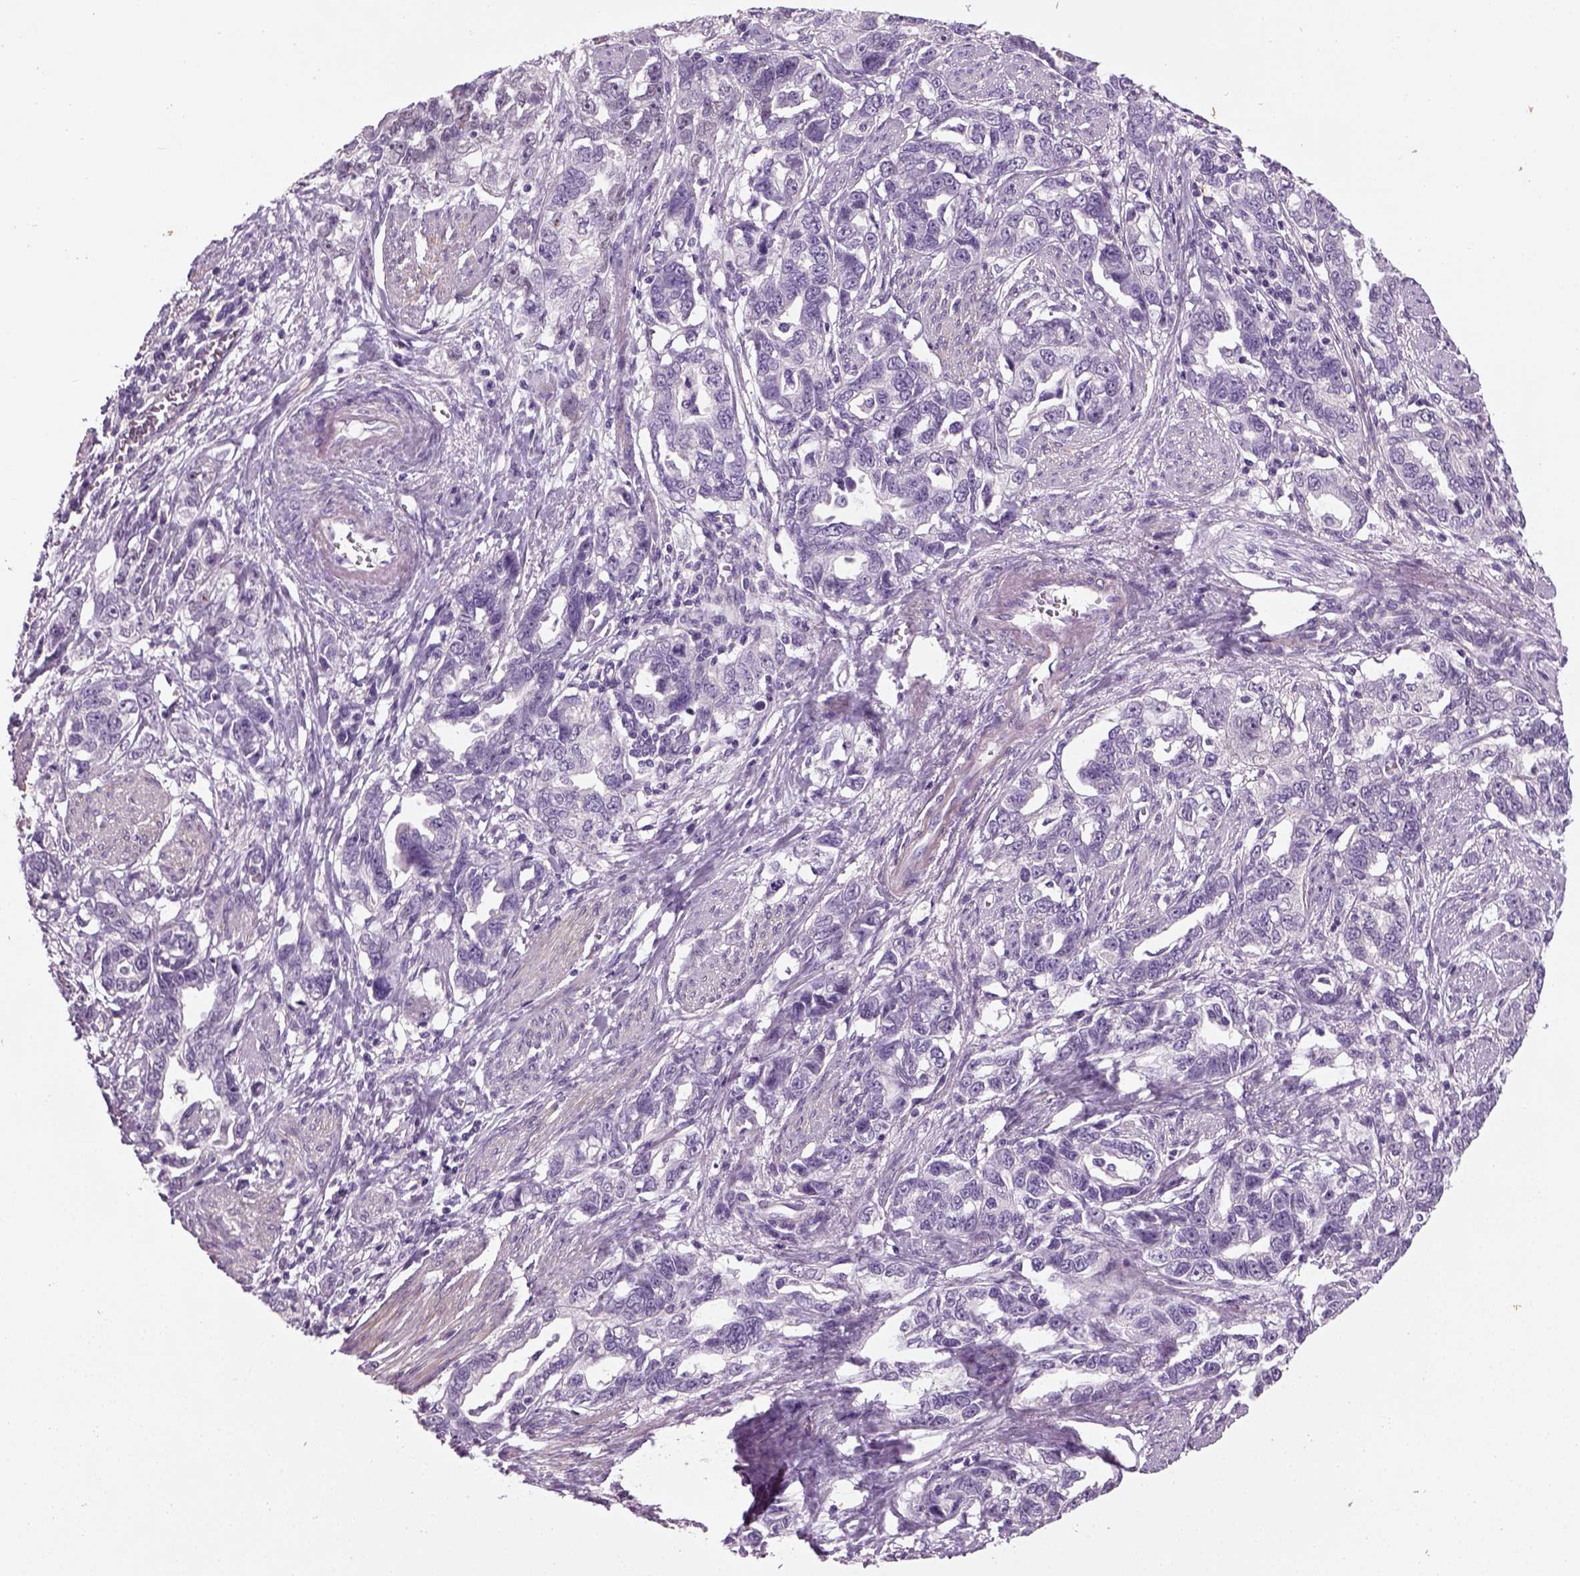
{"staining": {"intensity": "negative", "quantity": "none", "location": "none"}, "tissue": "ovarian cancer", "cell_type": "Tumor cells", "image_type": "cancer", "snomed": [{"axis": "morphology", "description": "Cystadenocarcinoma, serous, NOS"}, {"axis": "topography", "description": "Ovary"}], "caption": "Human ovarian cancer stained for a protein using IHC exhibits no staining in tumor cells.", "gene": "ELOVL3", "patient": {"sex": "female", "age": 51}}